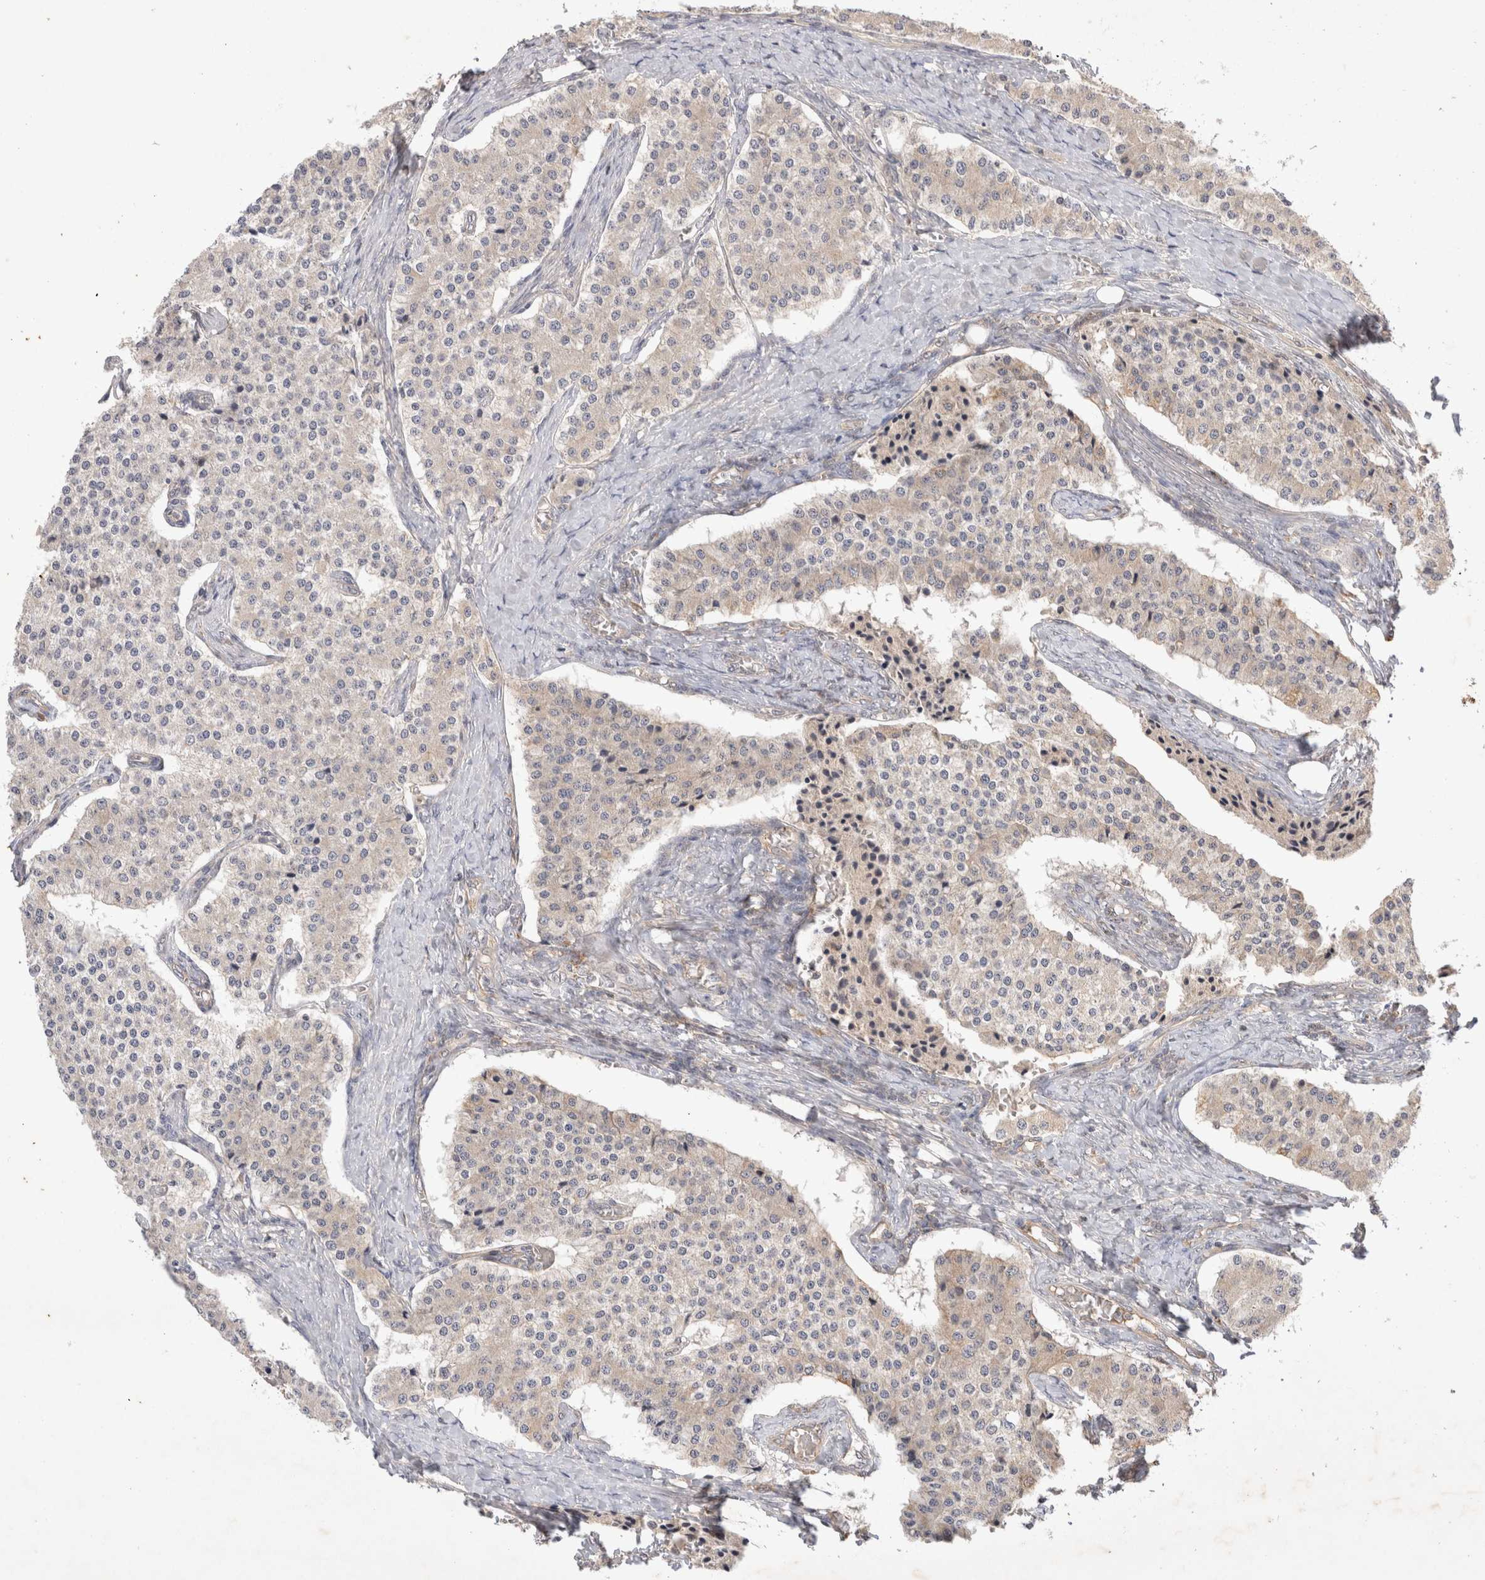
{"staining": {"intensity": "negative", "quantity": "none", "location": "none"}, "tissue": "carcinoid", "cell_type": "Tumor cells", "image_type": "cancer", "snomed": [{"axis": "morphology", "description": "Carcinoid, malignant, NOS"}, {"axis": "topography", "description": "Colon"}], "caption": "Image shows no significant protein staining in tumor cells of carcinoid.", "gene": "YES1", "patient": {"sex": "female", "age": 52}}